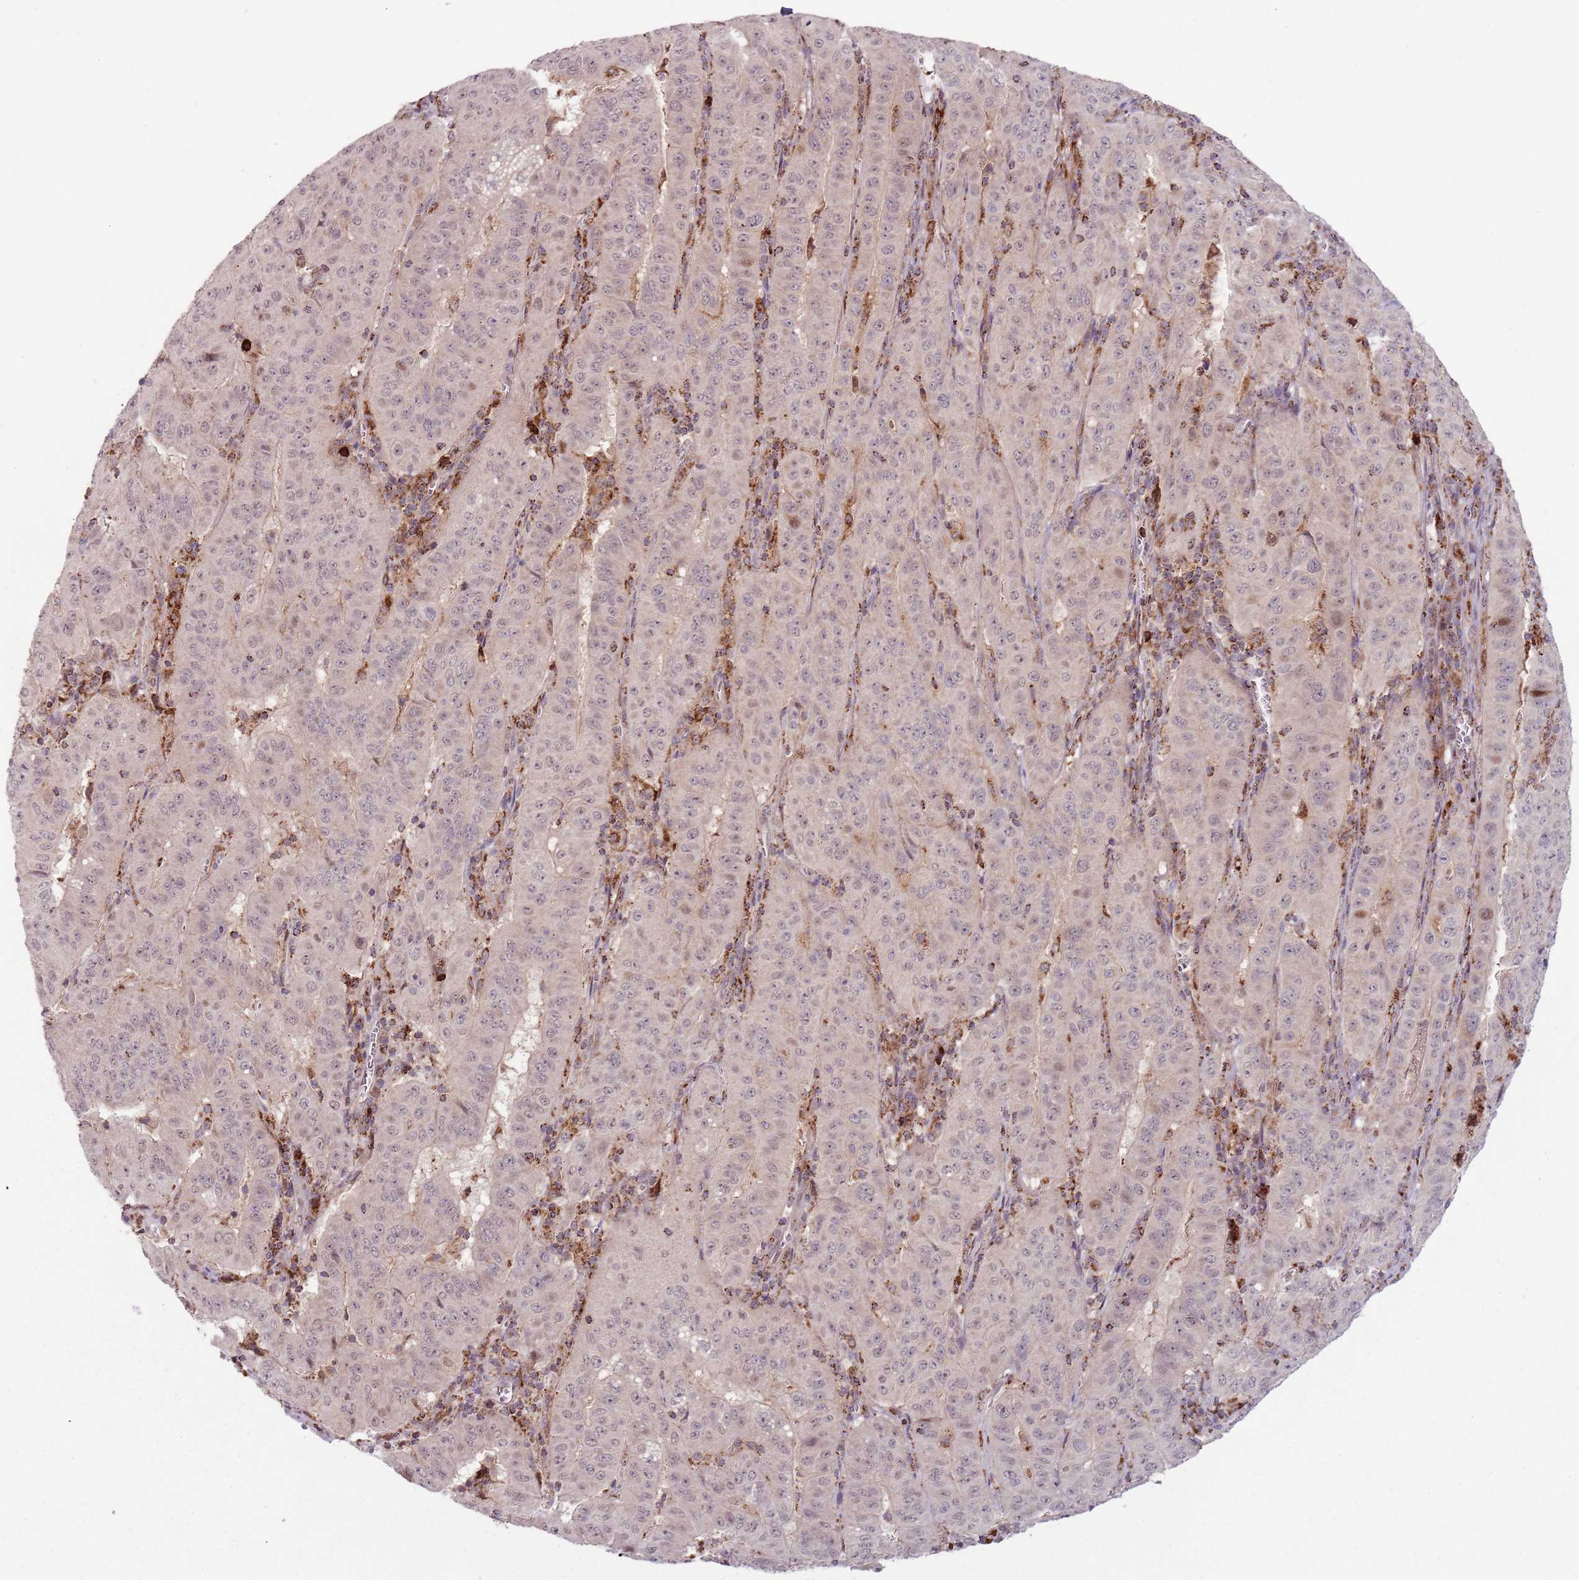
{"staining": {"intensity": "negative", "quantity": "none", "location": "none"}, "tissue": "pancreatic cancer", "cell_type": "Tumor cells", "image_type": "cancer", "snomed": [{"axis": "morphology", "description": "Adenocarcinoma, NOS"}, {"axis": "topography", "description": "Pancreas"}], "caption": "Adenocarcinoma (pancreatic) was stained to show a protein in brown. There is no significant staining in tumor cells.", "gene": "ULK3", "patient": {"sex": "male", "age": 63}}